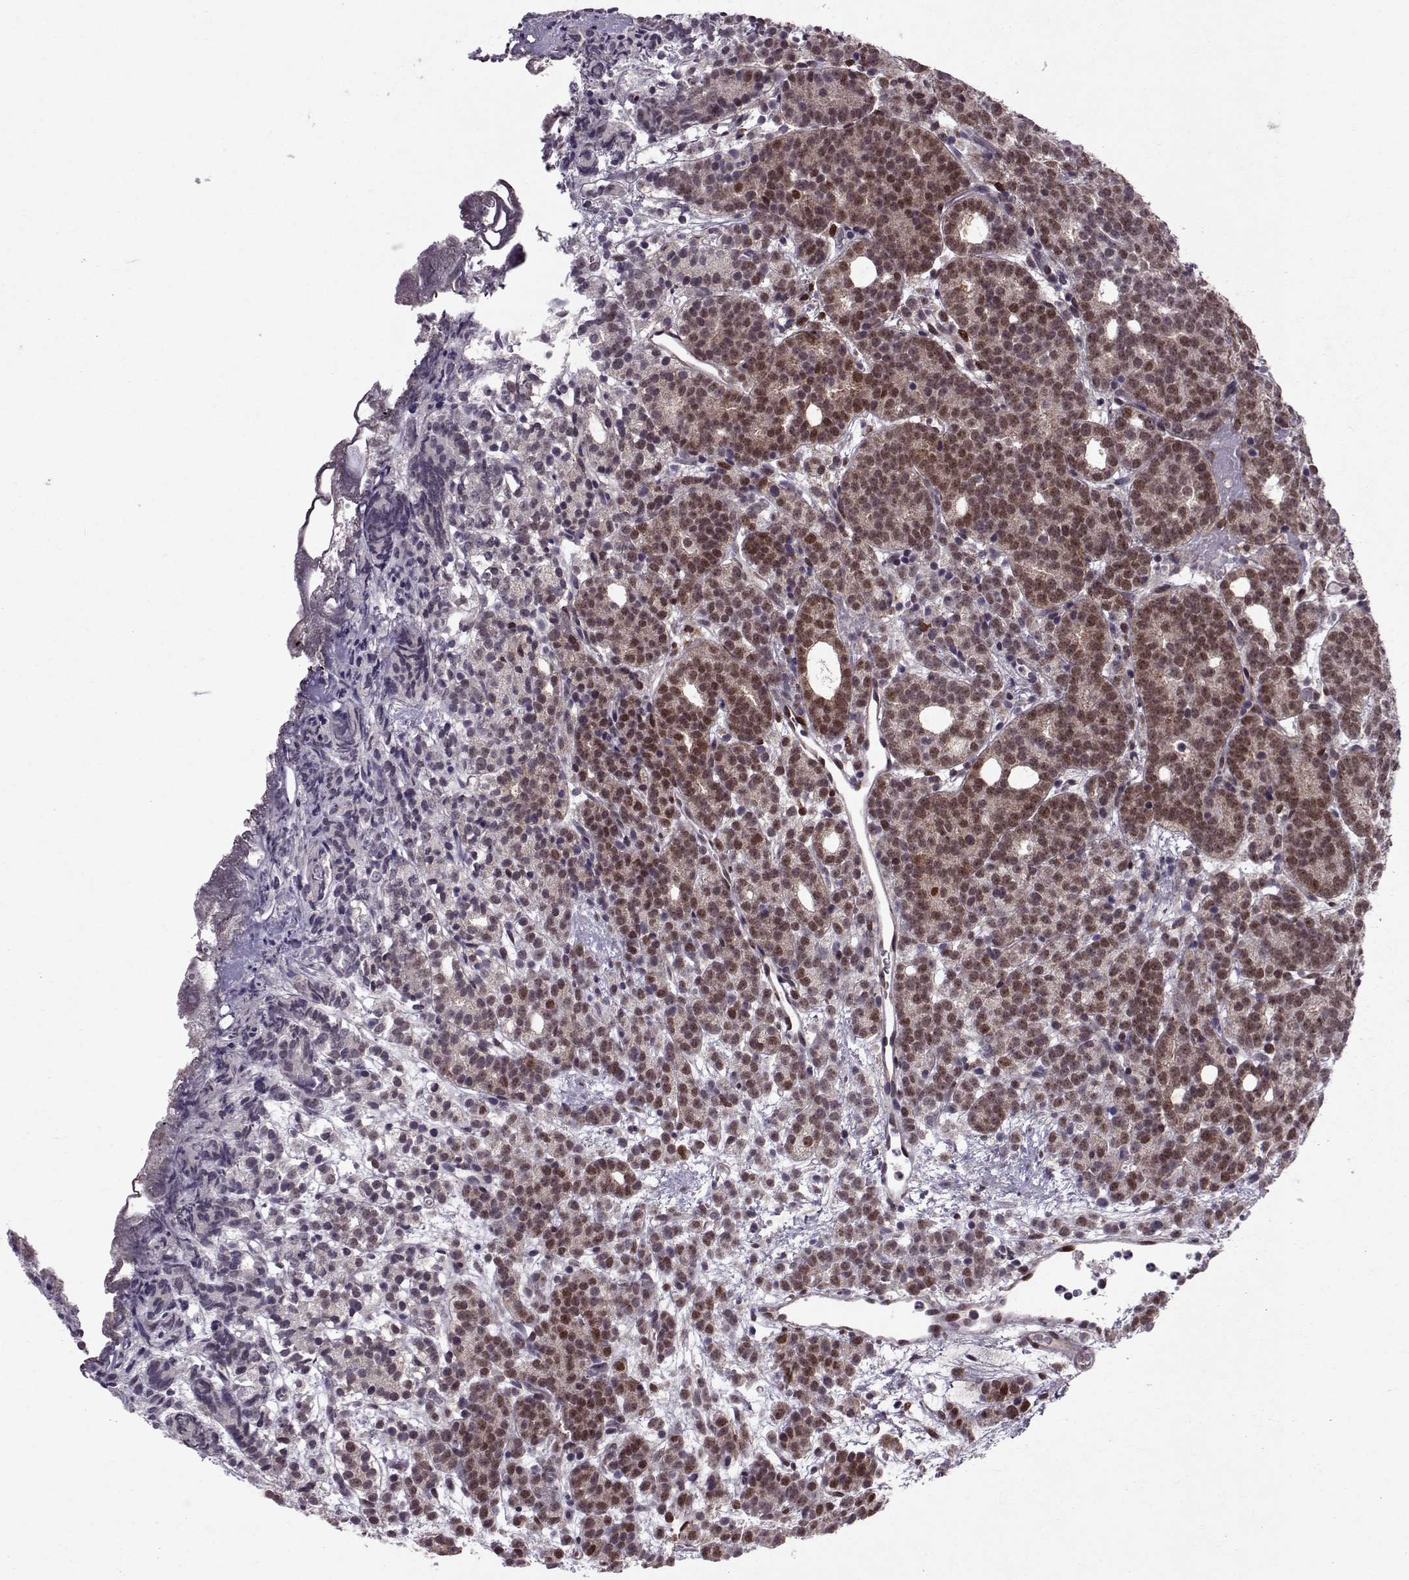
{"staining": {"intensity": "moderate", "quantity": "25%-75%", "location": "cytoplasmic/membranous,nuclear"}, "tissue": "prostate cancer", "cell_type": "Tumor cells", "image_type": "cancer", "snomed": [{"axis": "morphology", "description": "Adenocarcinoma, High grade"}, {"axis": "topography", "description": "Prostate"}], "caption": "IHC micrograph of prostate cancer (adenocarcinoma (high-grade)) stained for a protein (brown), which demonstrates medium levels of moderate cytoplasmic/membranous and nuclear expression in about 25%-75% of tumor cells.", "gene": "CDK4", "patient": {"sex": "male", "age": 53}}